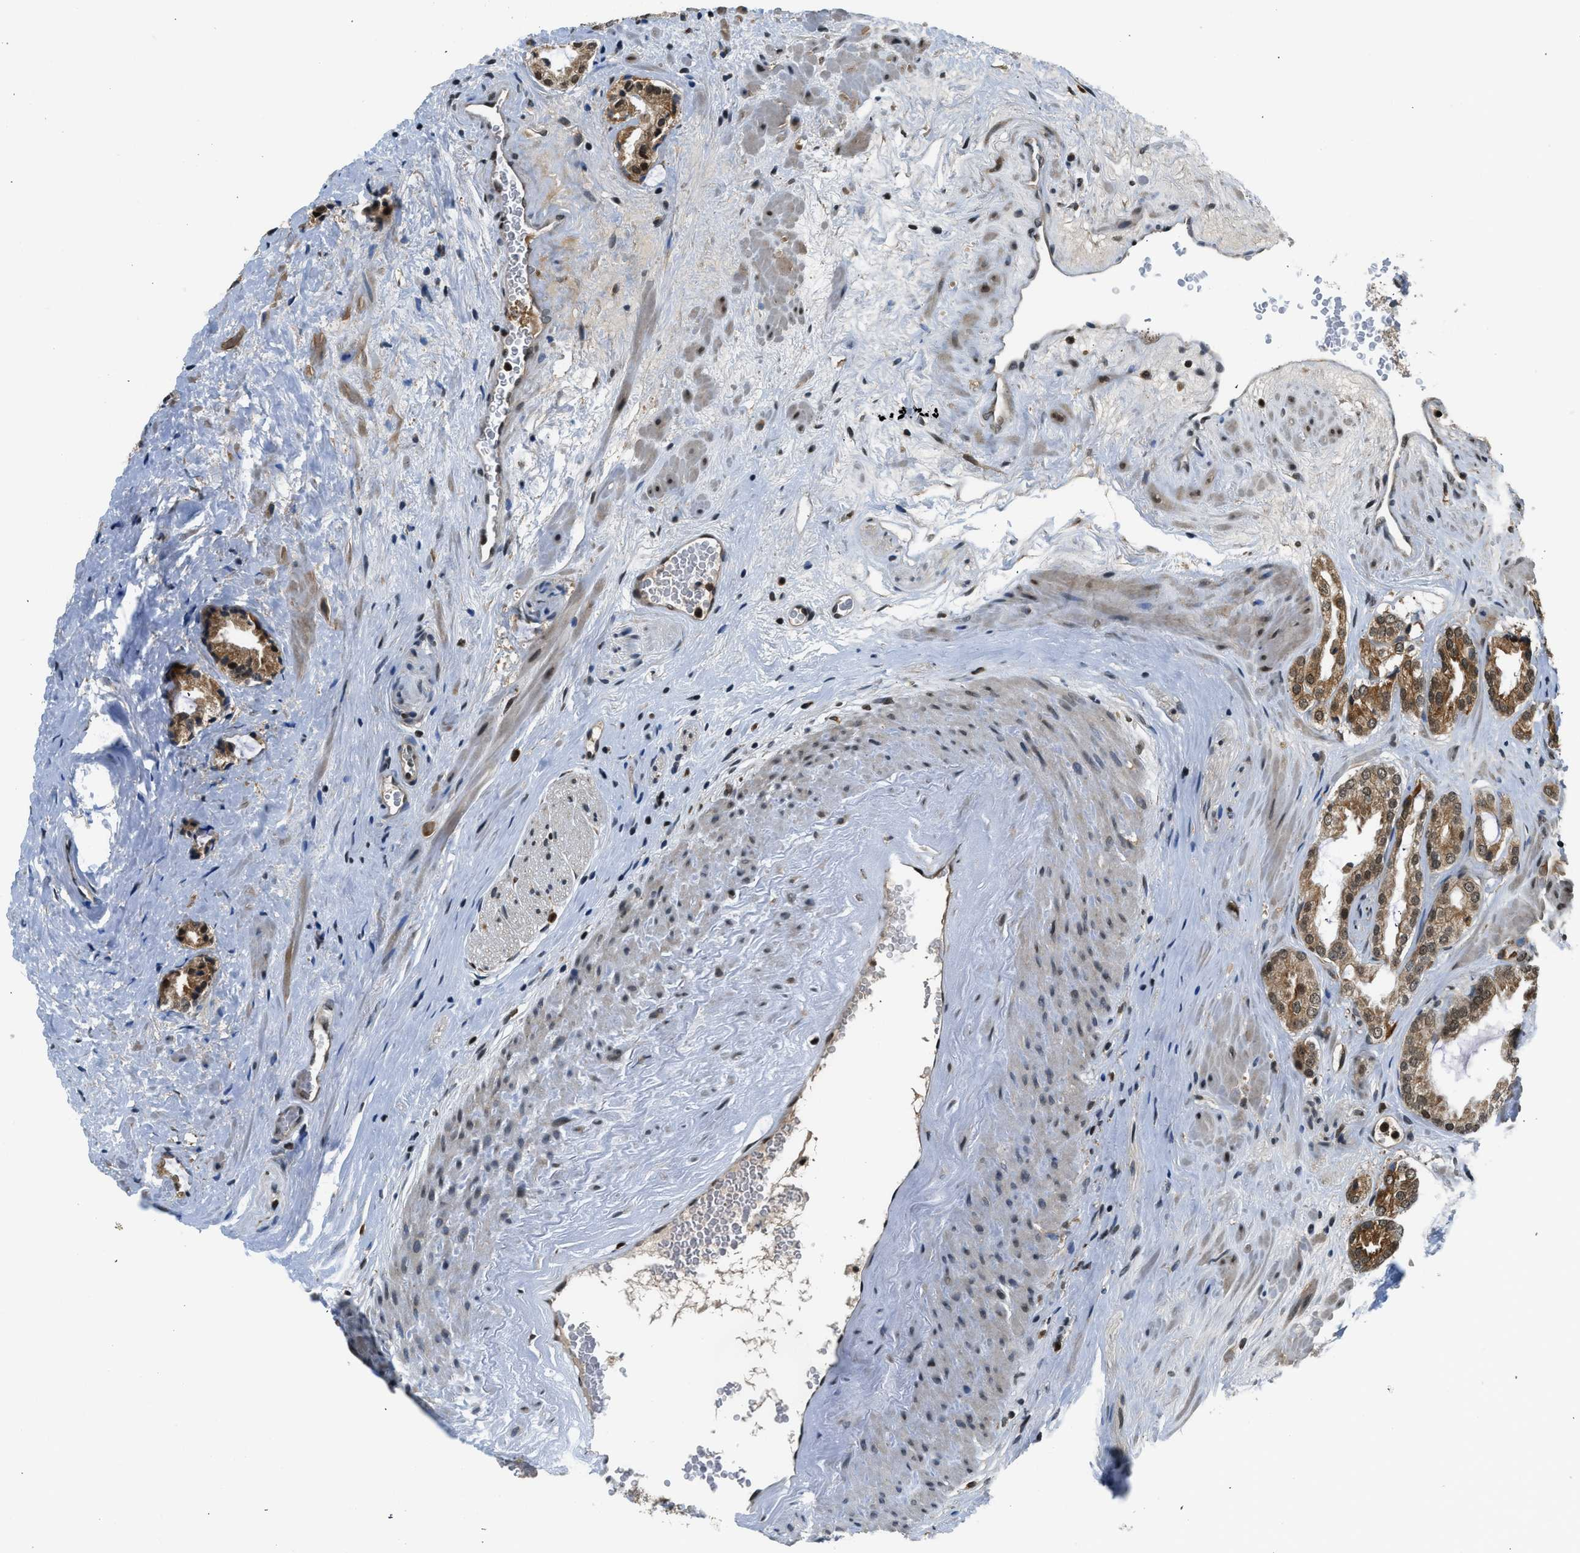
{"staining": {"intensity": "moderate", "quantity": ">75%", "location": "cytoplasmic/membranous"}, "tissue": "prostate cancer", "cell_type": "Tumor cells", "image_type": "cancer", "snomed": [{"axis": "morphology", "description": "Adenocarcinoma, High grade"}, {"axis": "topography", "description": "Prostate"}], "caption": "The image displays staining of prostate cancer, revealing moderate cytoplasmic/membranous protein staining (brown color) within tumor cells.", "gene": "RETREG3", "patient": {"sex": "male", "age": 64}}